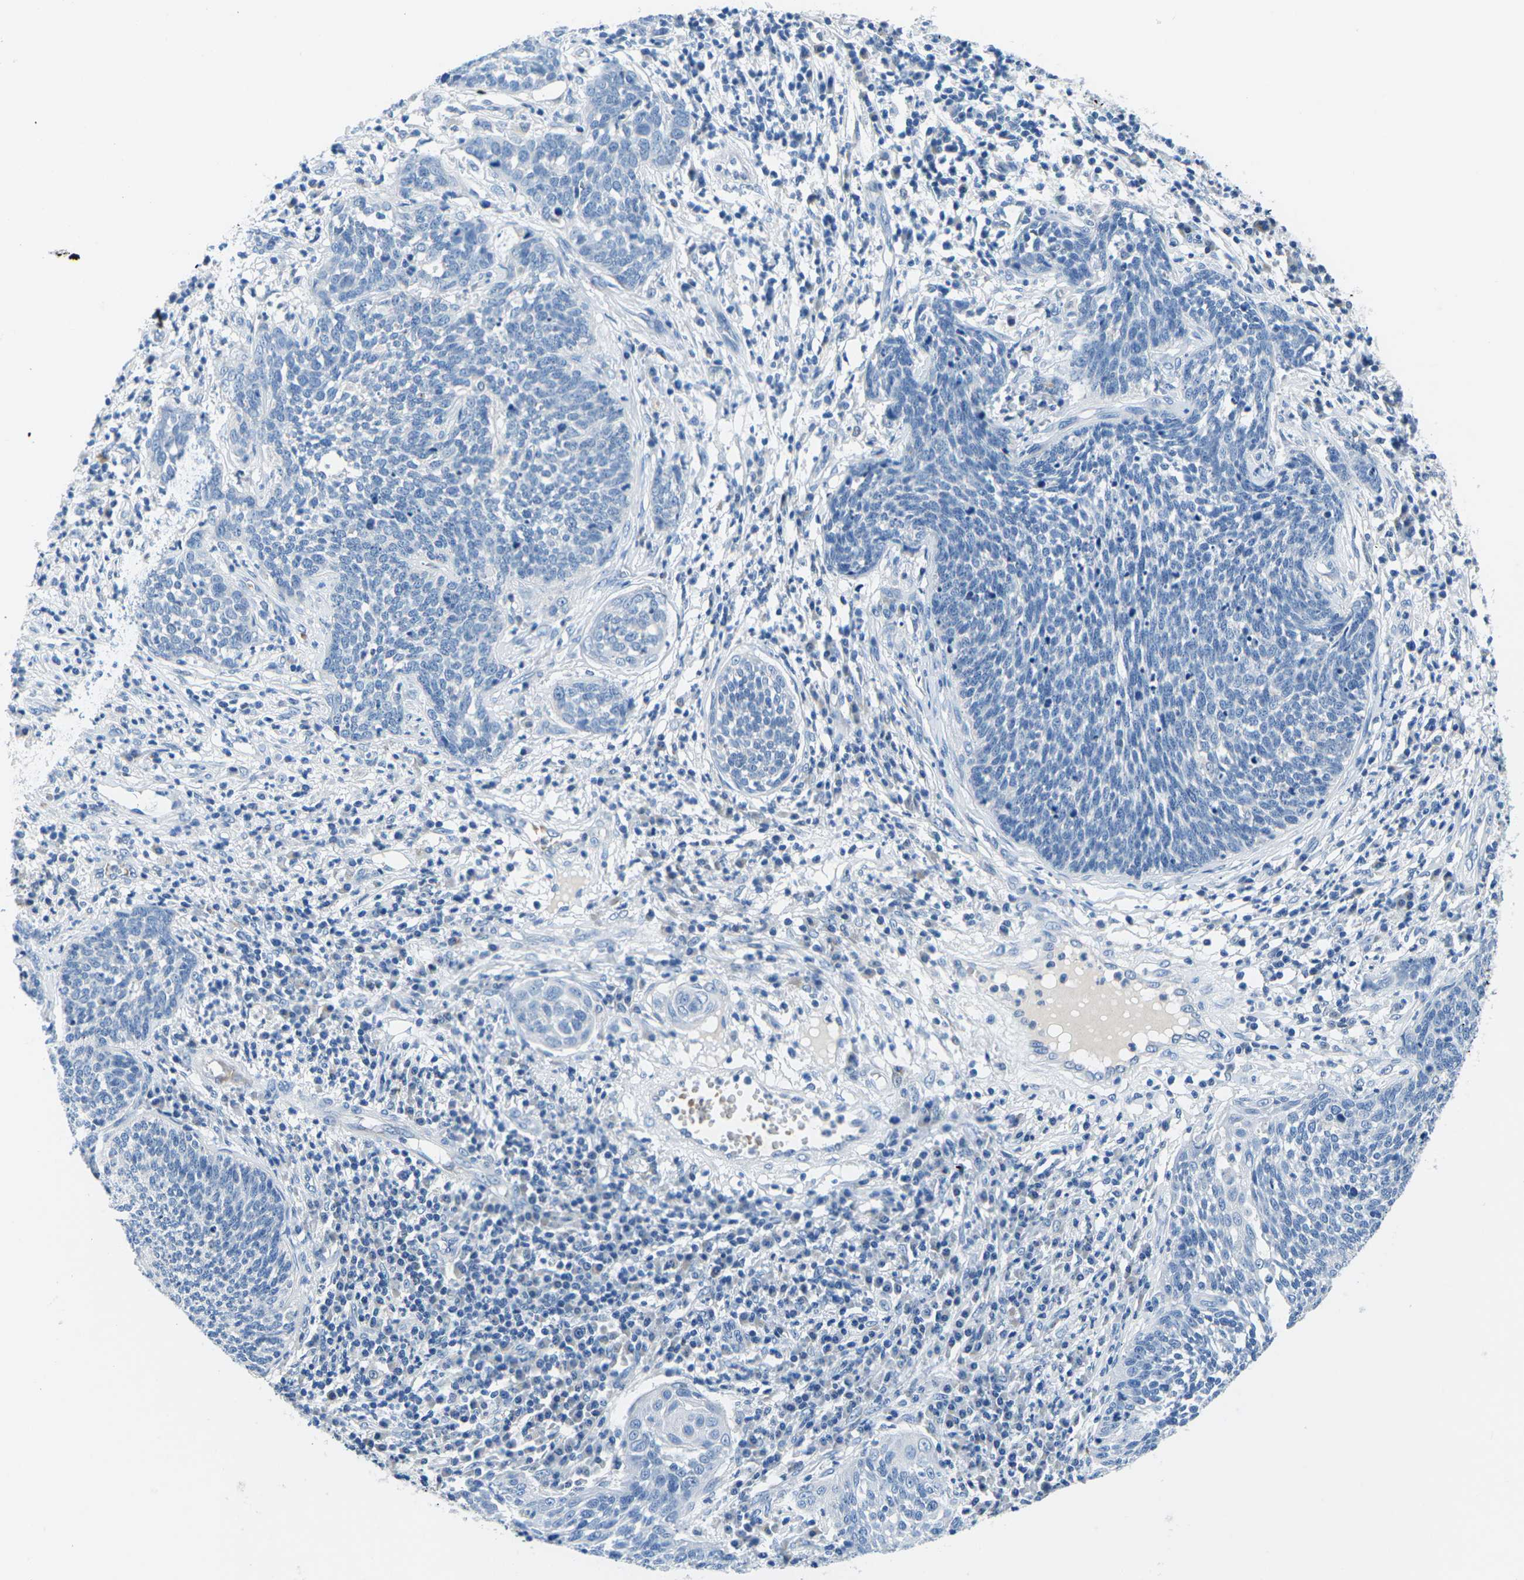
{"staining": {"intensity": "negative", "quantity": "none", "location": "none"}, "tissue": "cervical cancer", "cell_type": "Tumor cells", "image_type": "cancer", "snomed": [{"axis": "morphology", "description": "Squamous cell carcinoma, NOS"}, {"axis": "topography", "description": "Cervix"}], "caption": "IHC image of human cervical squamous cell carcinoma stained for a protein (brown), which demonstrates no expression in tumor cells.", "gene": "TM6SF1", "patient": {"sex": "female", "age": 34}}